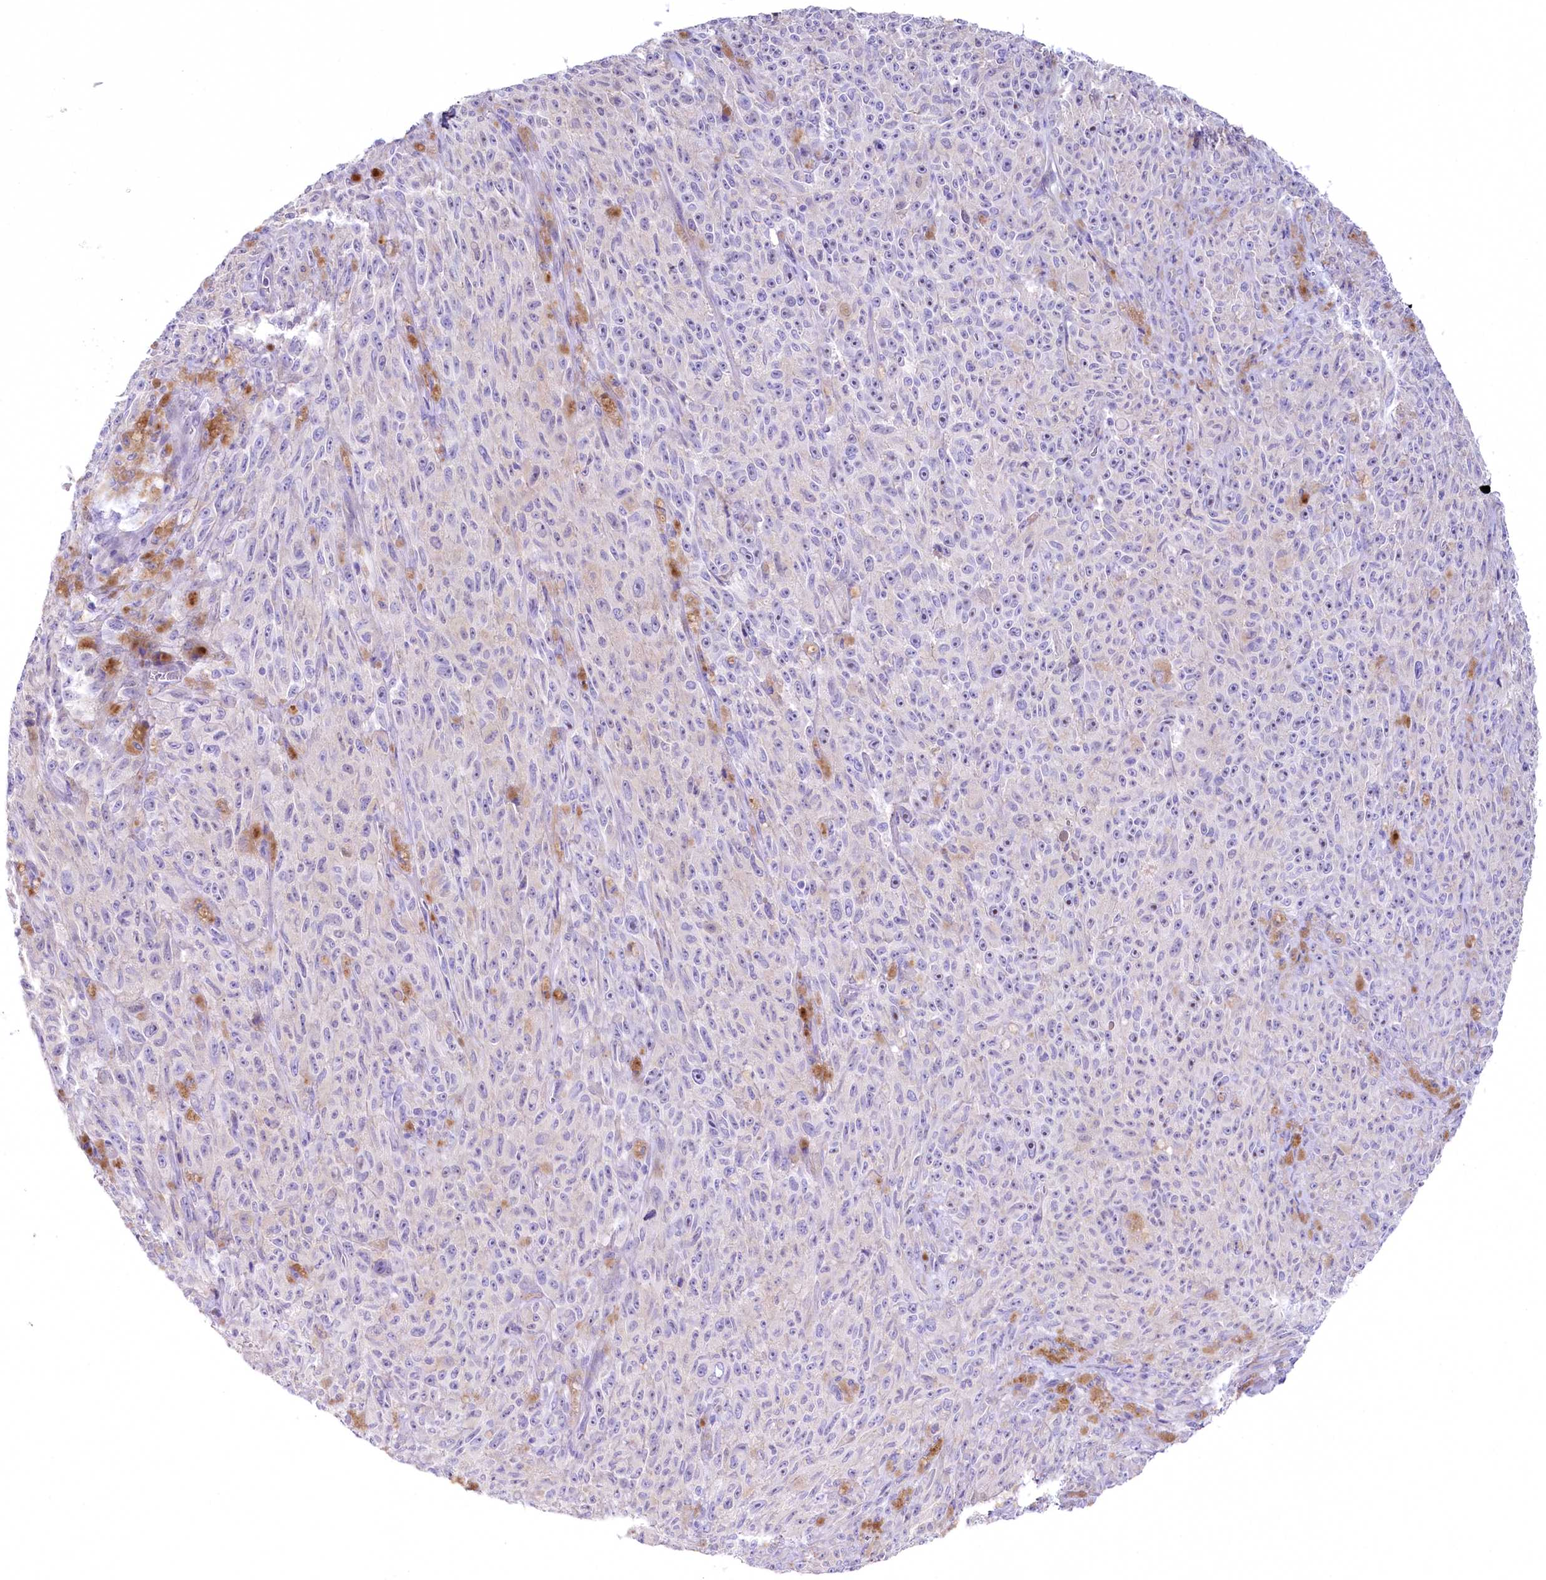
{"staining": {"intensity": "negative", "quantity": "none", "location": "none"}, "tissue": "melanoma", "cell_type": "Tumor cells", "image_type": "cancer", "snomed": [{"axis": "morphology", "description": "Malignant melanoma, NOS"}, {"axis": "topography", "description": "Skin"}], "caption": "Photomicrograph shows no significant protein expression in tumor cells of melanoma.", "gene": "MYOZ1", "patient": {"sex": "female", "age": 82}}